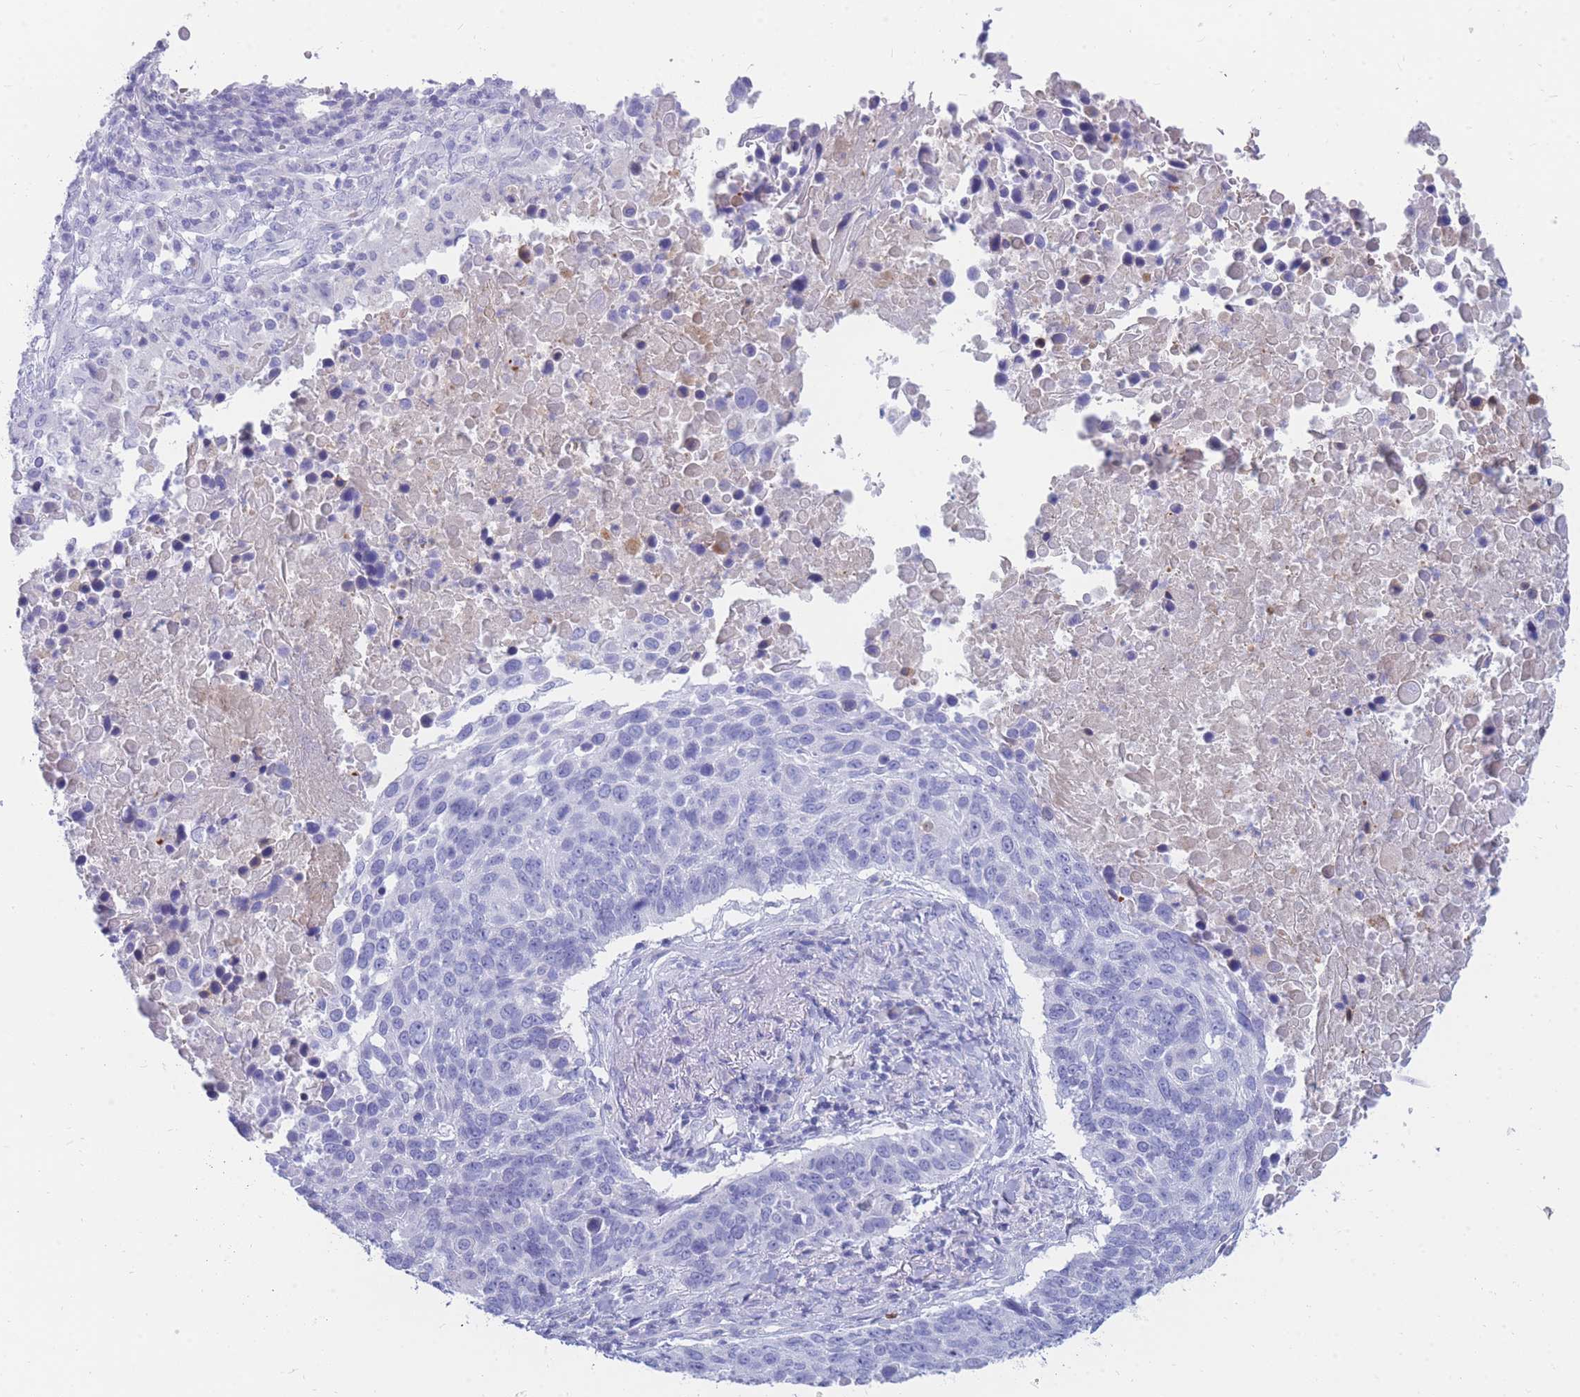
{"staining": {"intensity": "negative", "quantity": "none", "location": "none"}, "tissue": "lung cancer", "cell_type": "Tumor cells", "image_type": "cancer", "snomed": [{"axis": "morphology", "description": "Normal tissue, NOS"}, {"axis": "morphology", "description": "Squamous cell carcinoma, NOS"}, {"axis": "topography", "description": "Lymph node"}, {"axis": "topography", "description": "Lung"}], "caption": "Immunohistochemistry histopathology image of squamous cell carcinoma (lung) stained for a protein (brown), which shows no positivity in tumor cells.", "gene": "NKX1-2", "patient": {"sex": "male", "age": 66}}